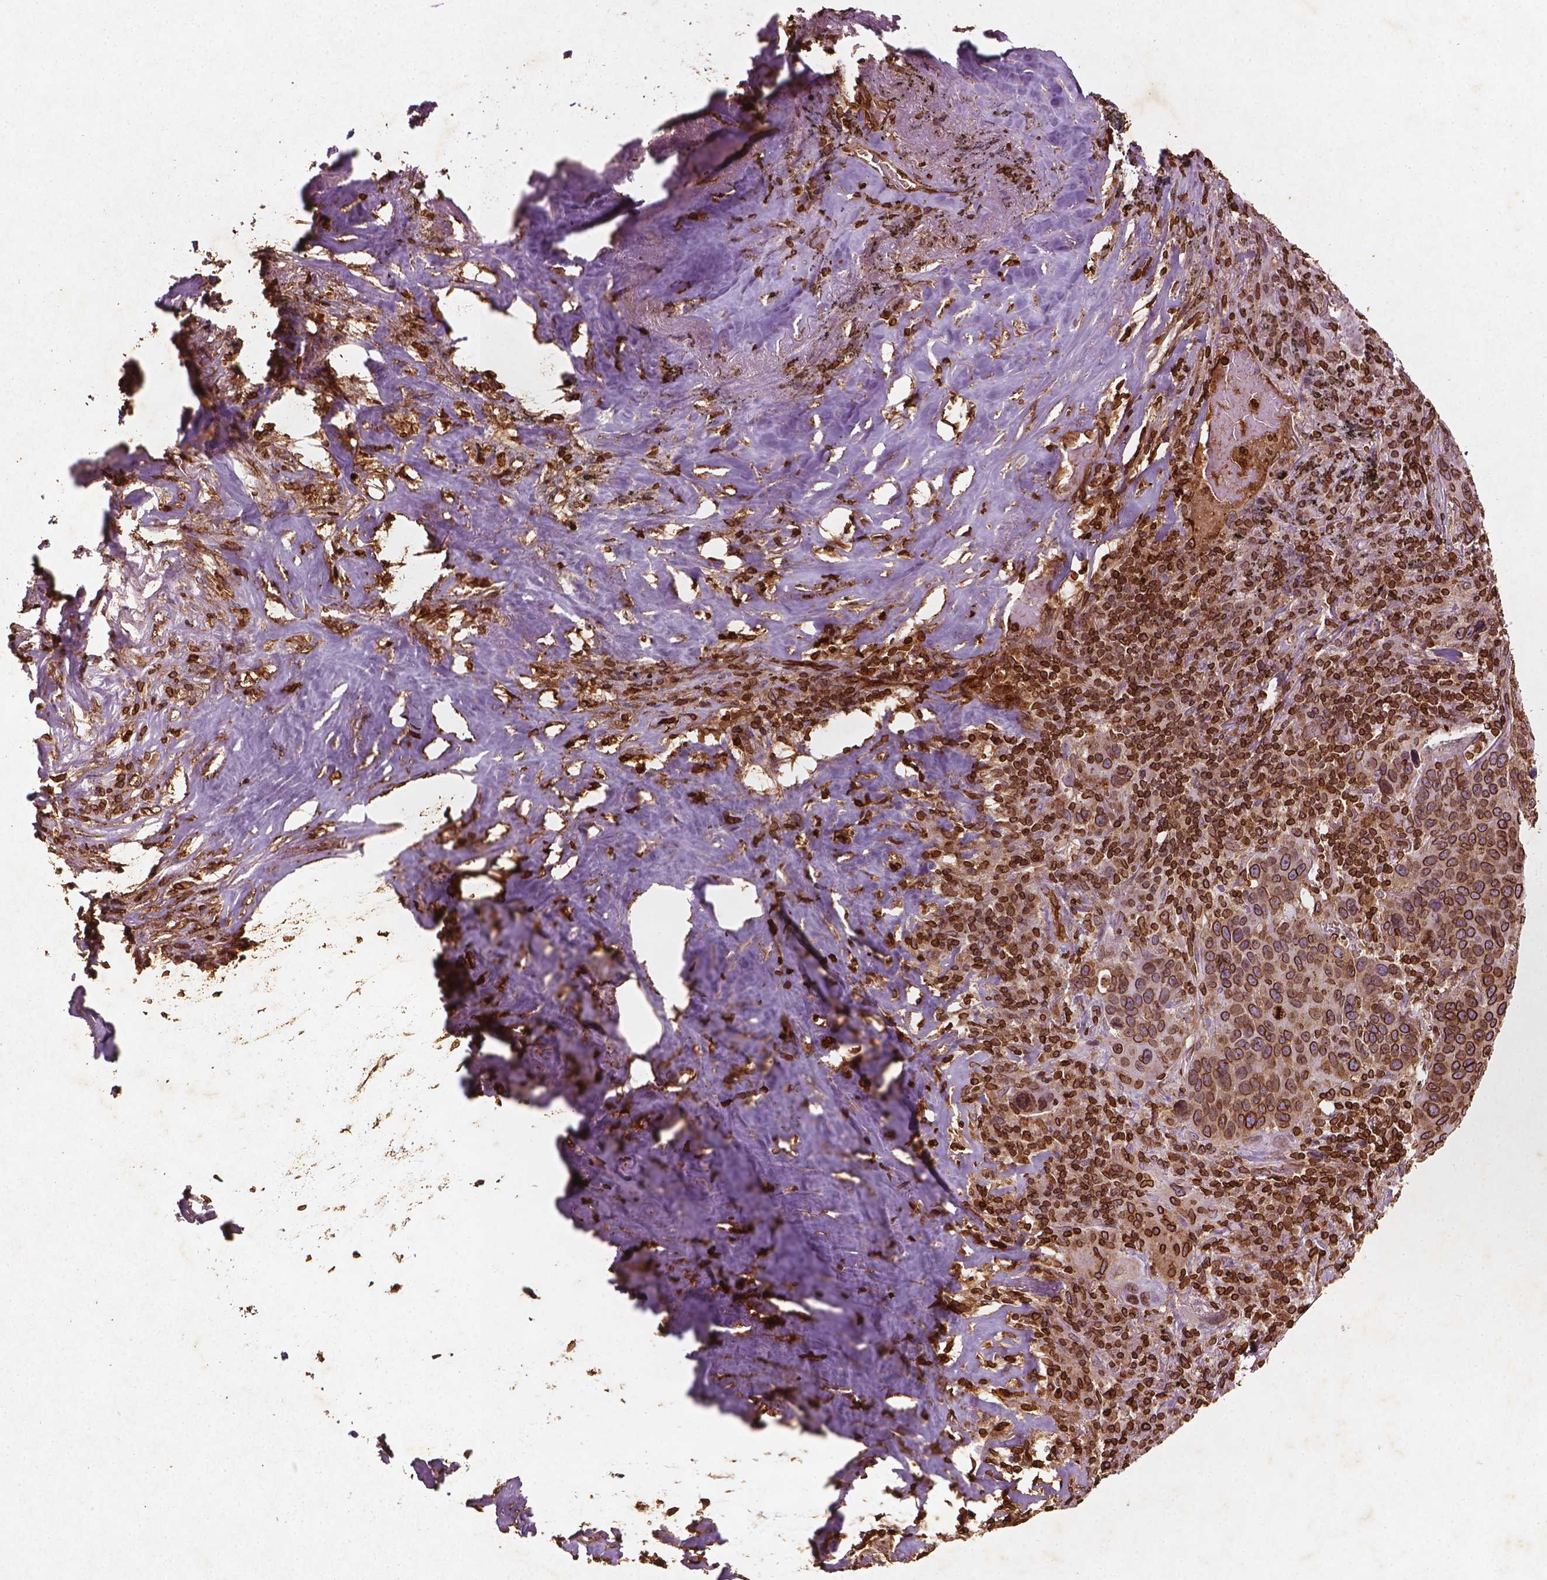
{"staining": {"intensity": "strong", "quantity": ">75%", "location": "cytoplasmic/membranous,nuclear"}, "tissue": "lung cancer", "cell_type": "Tumor cells", "image_type": "cancer", "snomed": [{"axis": "morphology", "description": "Squamous cell carcinoma, NOS"}, {"axis": "topography", "description": "Lung"}], "caption": "IHC micrograph of lung cancer (squamous cell carcinoma) stained for a protein (brown), which reveals high levels of strong cytoplasmic/membranous and nuclear positivity in approximately >75% of tumor cells.", "gene": "LMNB1", "patient": {"sex": "male", "age": 68}}